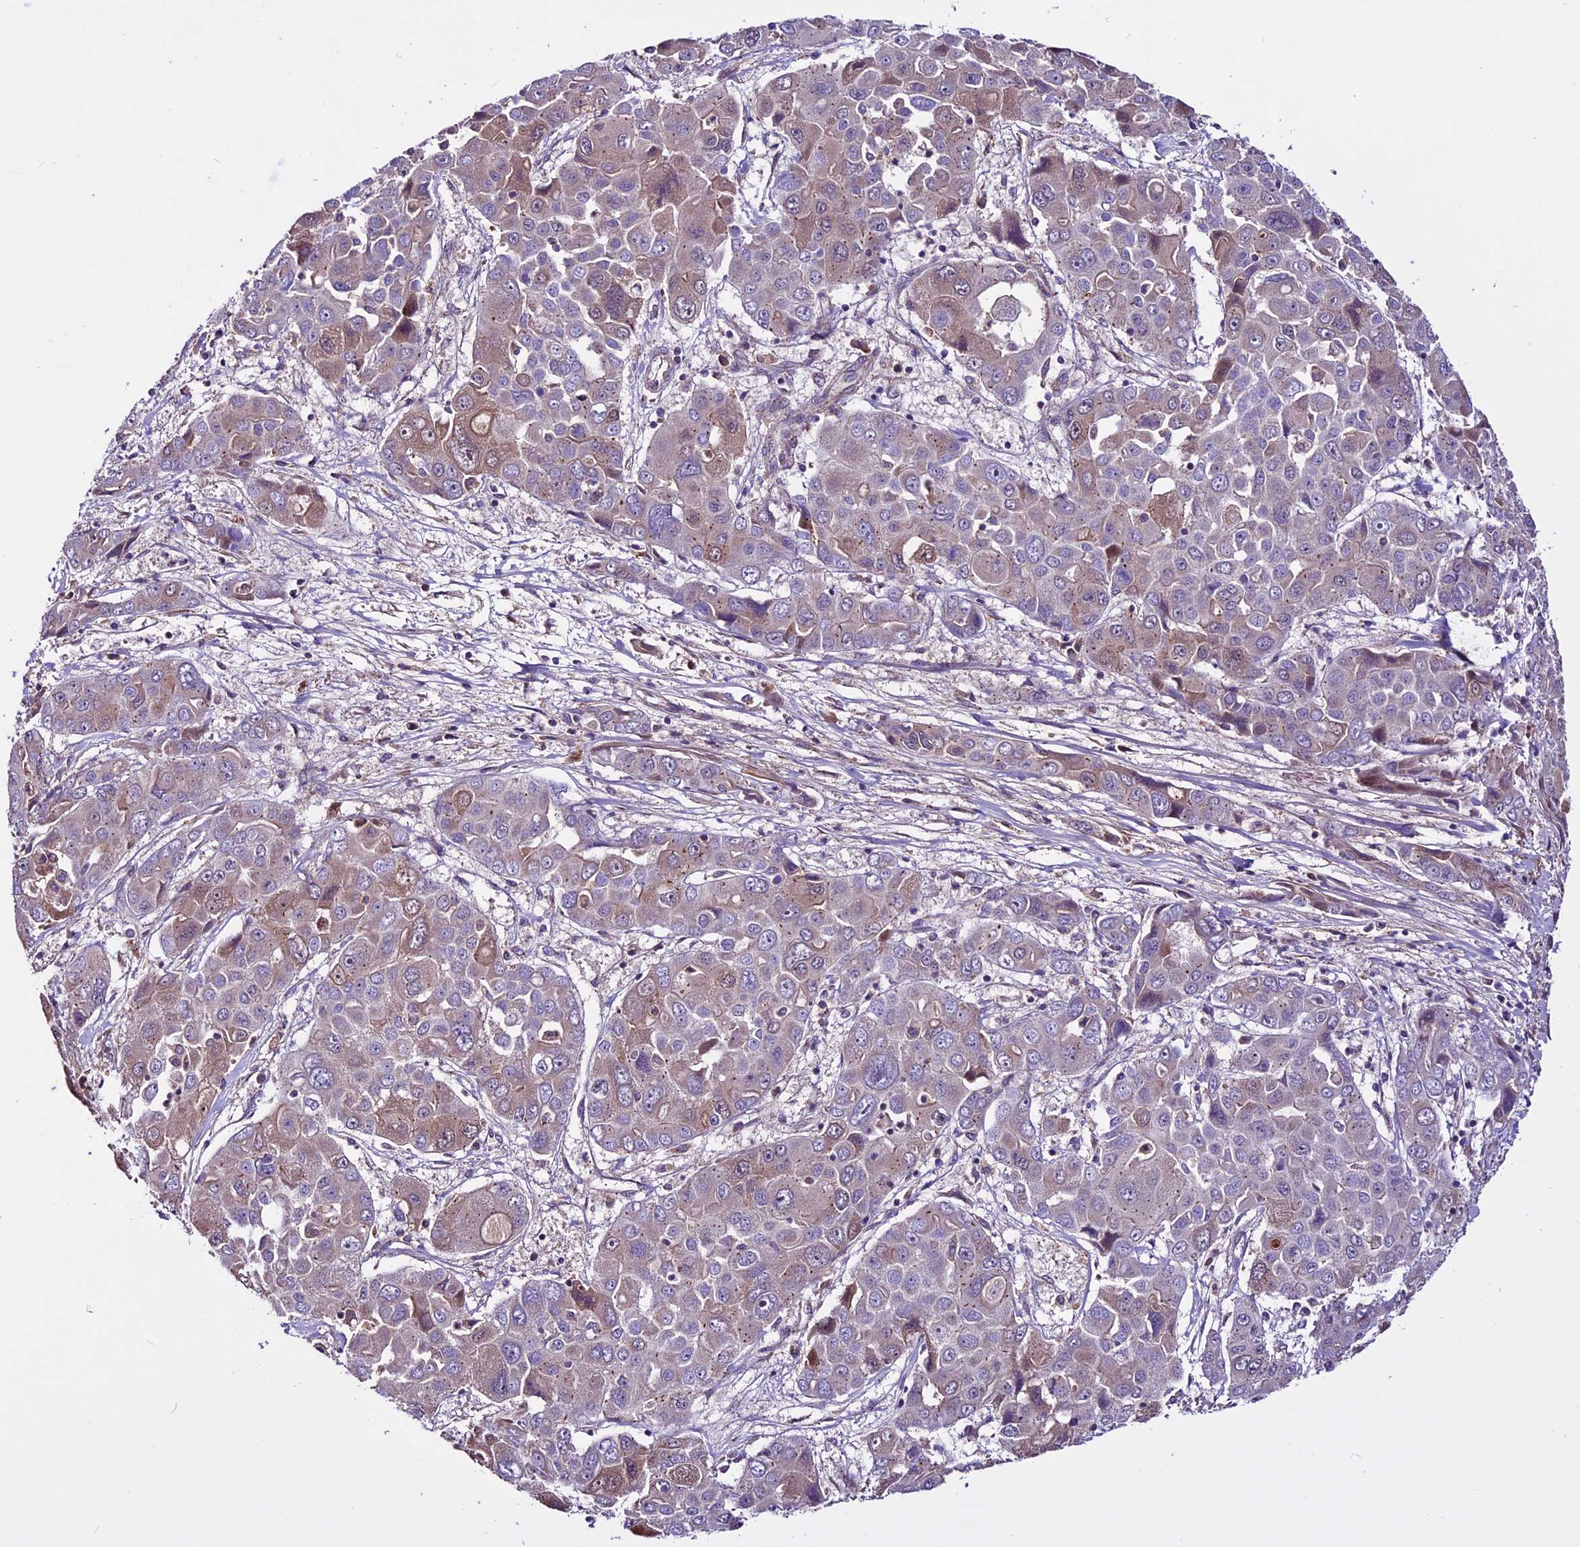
{"staining": {"intensity": "weak", "quantity": "25%-75%", "location": "cytoplasmic/membranous"}, "tissue": "liver cancer", "cell_type": "Tumor cells", "image_type": "cancer", "snomed": [{"axis": "morphology", "description": "Cholangiocarcinoma"}, {"axis": "topography", "description": "Liver"}], "caption": "Immunohistochemistry (DAB (3,3'-diaminobenzidine)) staining of human liver cancer exhibits weak cytoplasmic/membranous protein staining in about 25%-75% of tumor cells.", "gene": "RINL", "patient": {"sex": "male", "age": 67}}